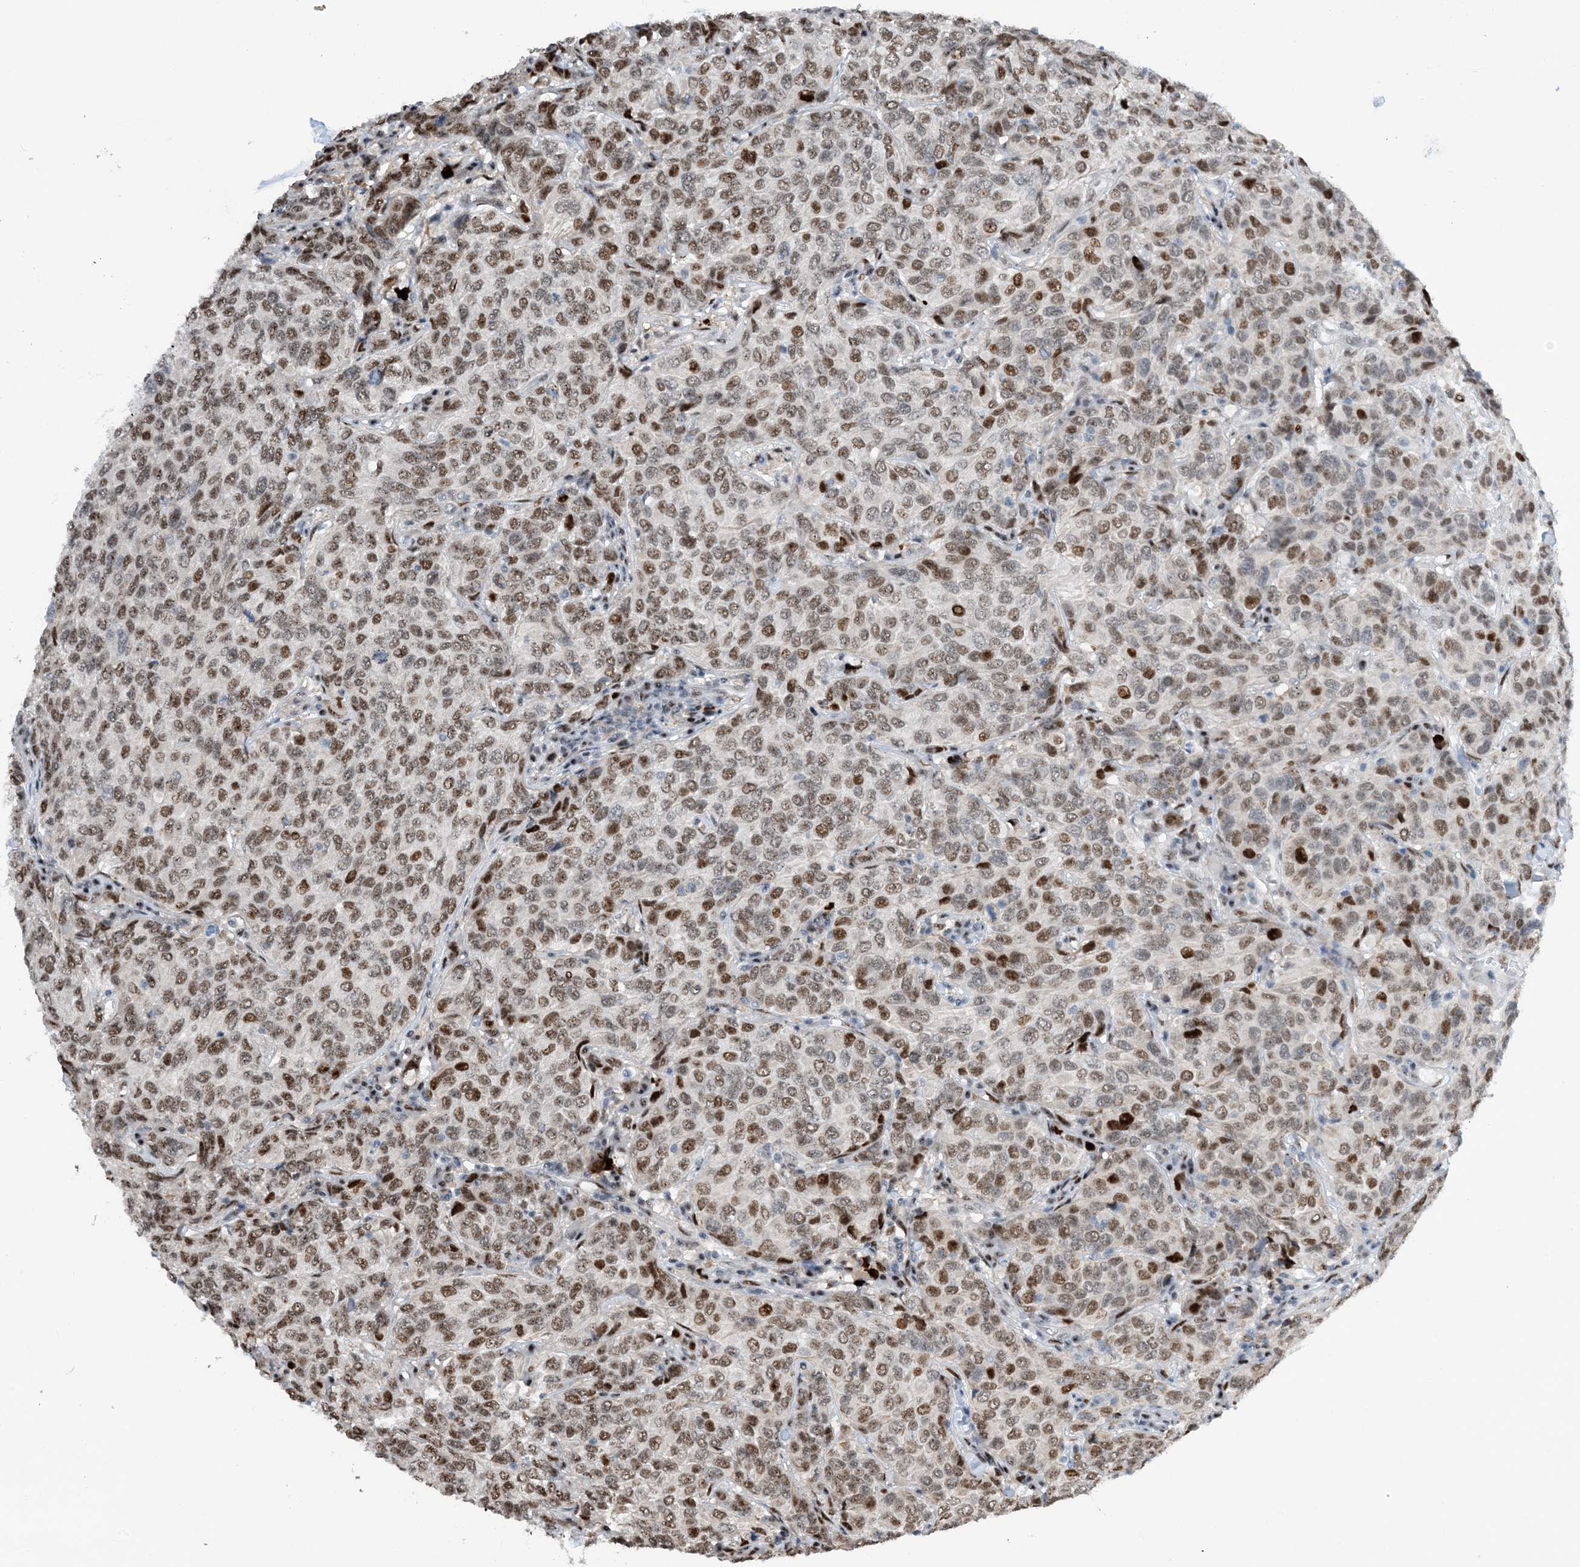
{"staining": {"intensity": "moderate", "quantity": ">75%", "location": "nuclear"}, "tissue": "breast cancer", "cell_type": "Tumor cells", "image_type": "cancer", "snomed": [{"axis": "morphology", "description": "Duct carcinoma"}, {"axis": "topography", "description": "Breast"}], "caption": "Protein staining demonstrates moderate nuclear staining in approximately >75% of tumor cells in breast intraductal carcinoma. (DAB (3,3'-diaminobenzidine) = brown stain, brightfield microscopy at high magnification).", "gene": "HEMK1", "patient": {"sex": "female", "age": 55}}